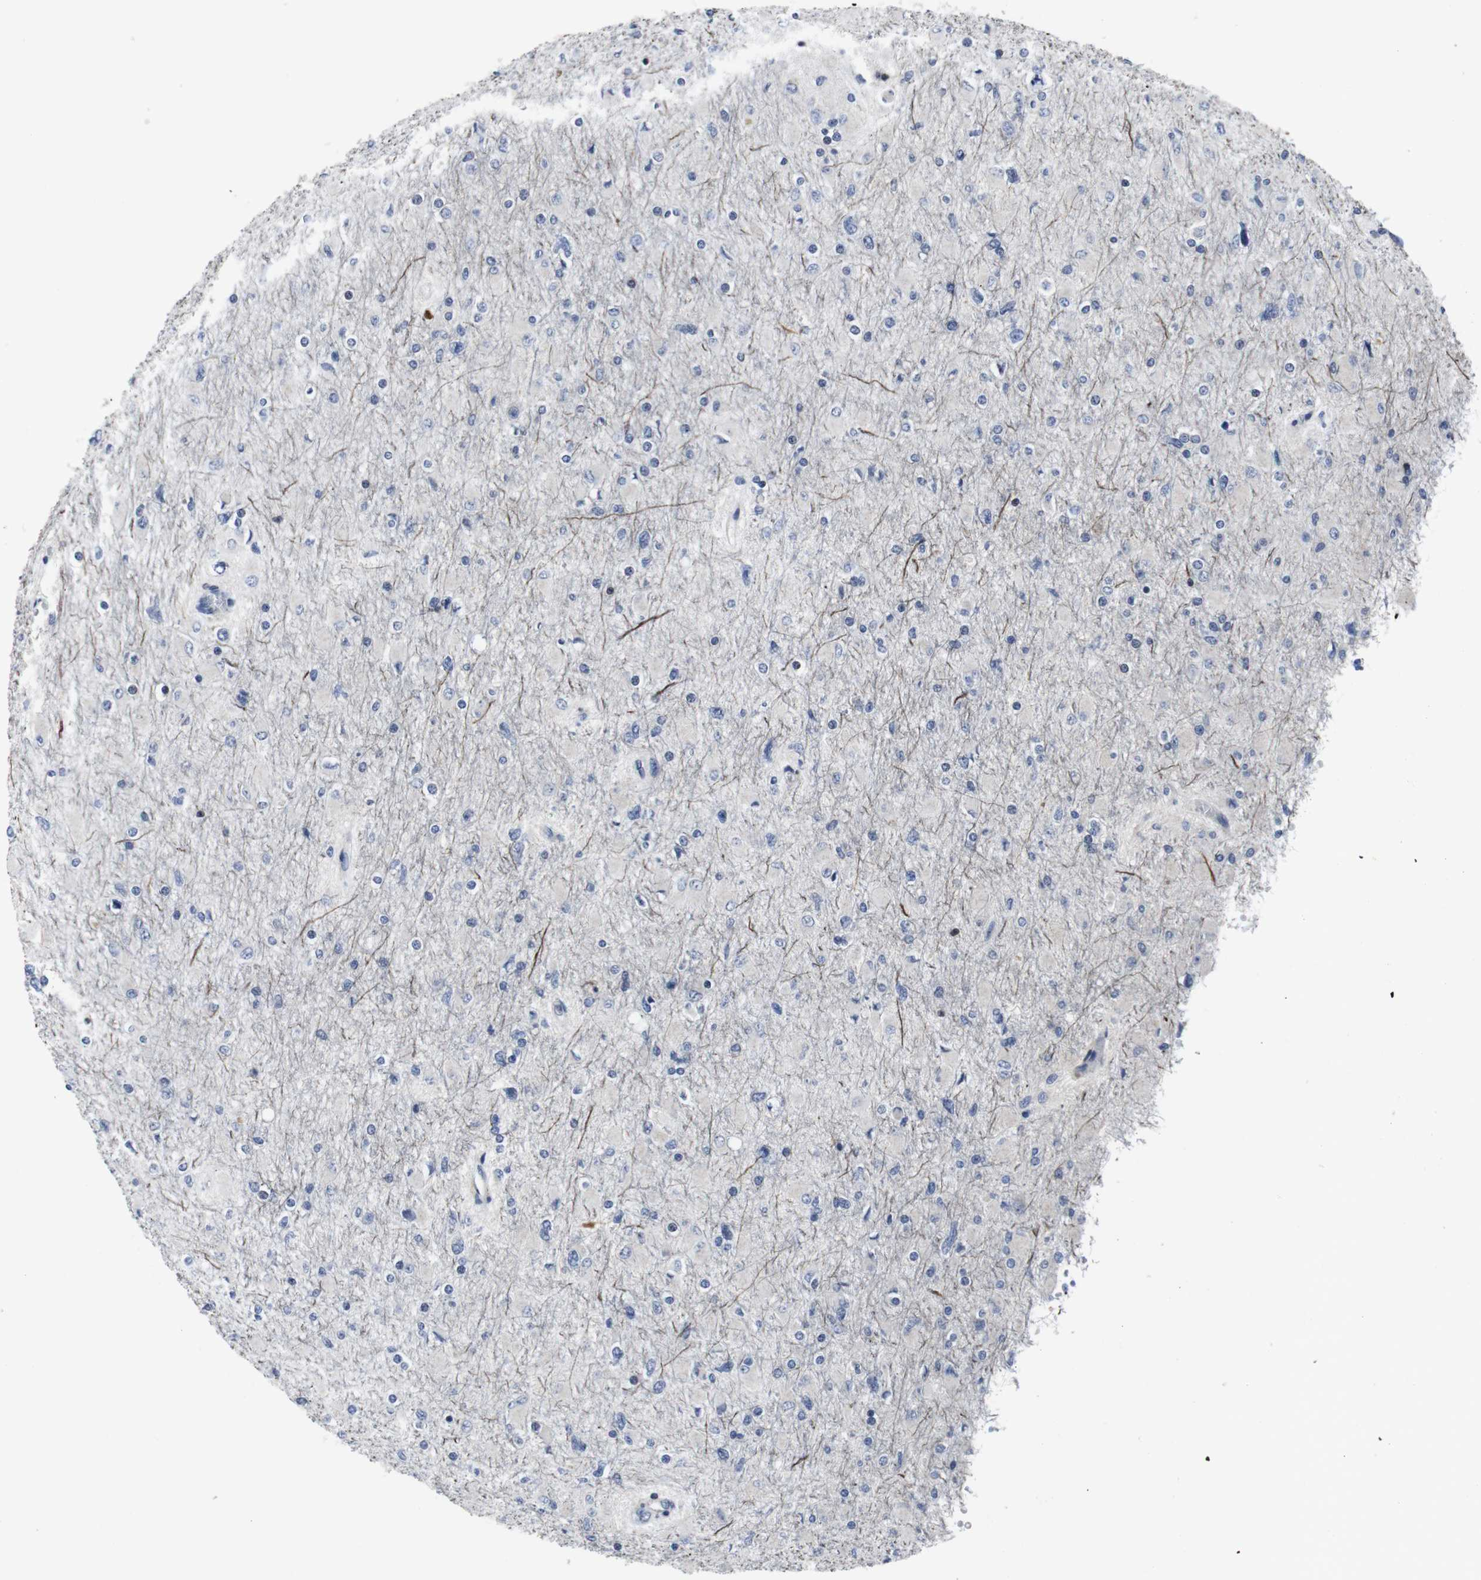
{"staining": {"intensity": "negative", "quantity": "none", "location": "none"}, "tissue": "glioma", "cell_type": "Tumor cells", "image_type": "cancer", "snomed": [{"axis": "morphology", "description": "Glioma, malignant, High grade"}, {"axis": "topography", "description": "Cerebral cortex"}], "caption": "Immunohistochemistry (IHC) histopathology image of human glioma stained for a protein (brown), which exhibits no positivity in tumor cells.", "gene": "STAT4", "patient": {"sex": "female", "age": 36}}